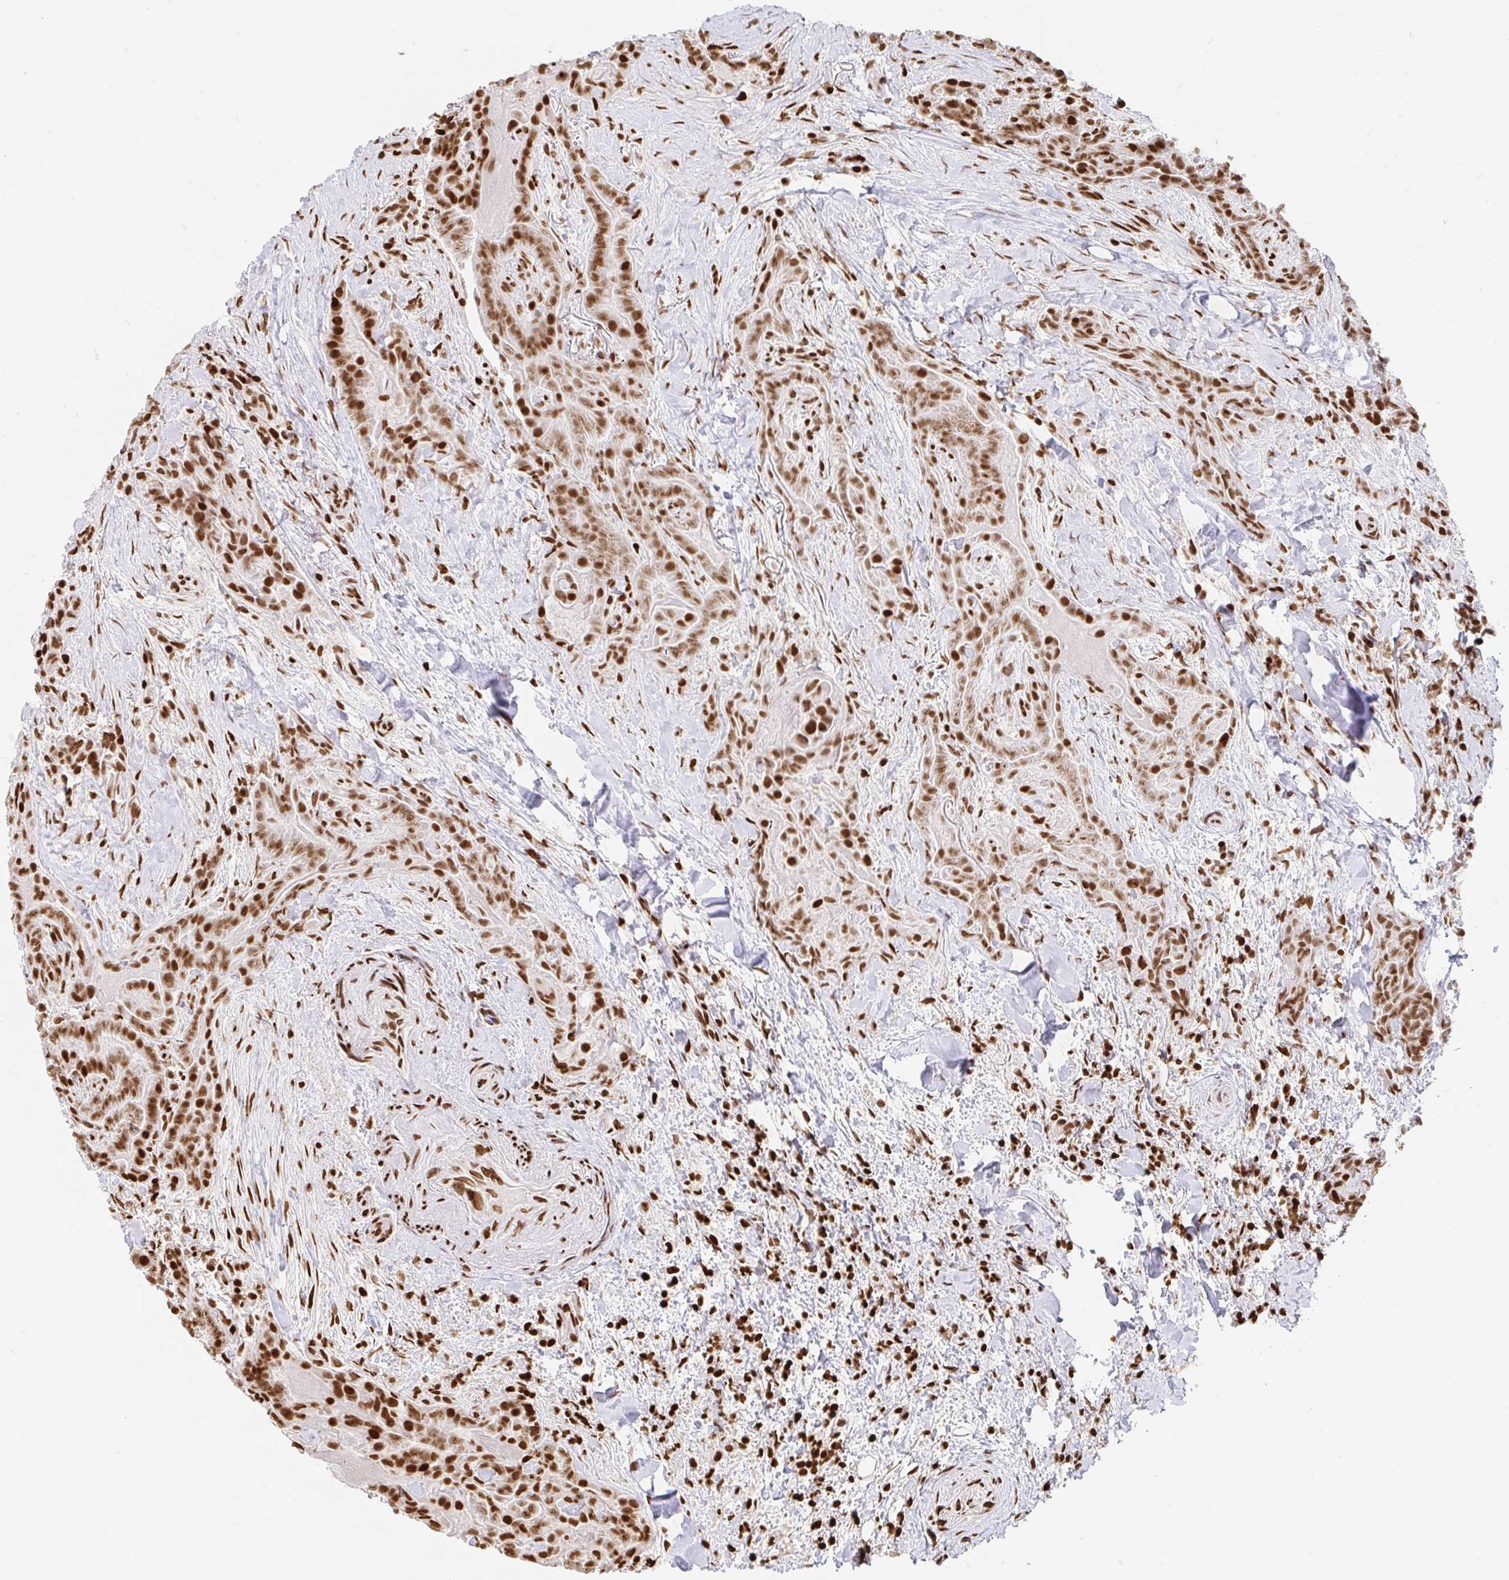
{"staining": {"intensity": "moderate", "quantity": ">75%", "location": "nuclear"}, "tissue": "thyroid cancer", "cell_type": "Tumor cells", "image_type": "cancer", "snomed": [{"axis": "morphology", "description": "Papillary adenocarcinoma, NOS"}, {"axis": "topography", "description": "Thyroid gland"}], "caption": "The immunohistochemical stain highlights moderate nuclear positivity in tumor cells of thyroid cancer (papillary adenocarcinoma) tissue. The staining was performed using DAB to visualize the protein expression in brown, while the nuclei were stained in blue with hematoxylin (Magnification: 20x).", "gene": "H2BC5", "patient": {"sex": "female", "age": 61}}